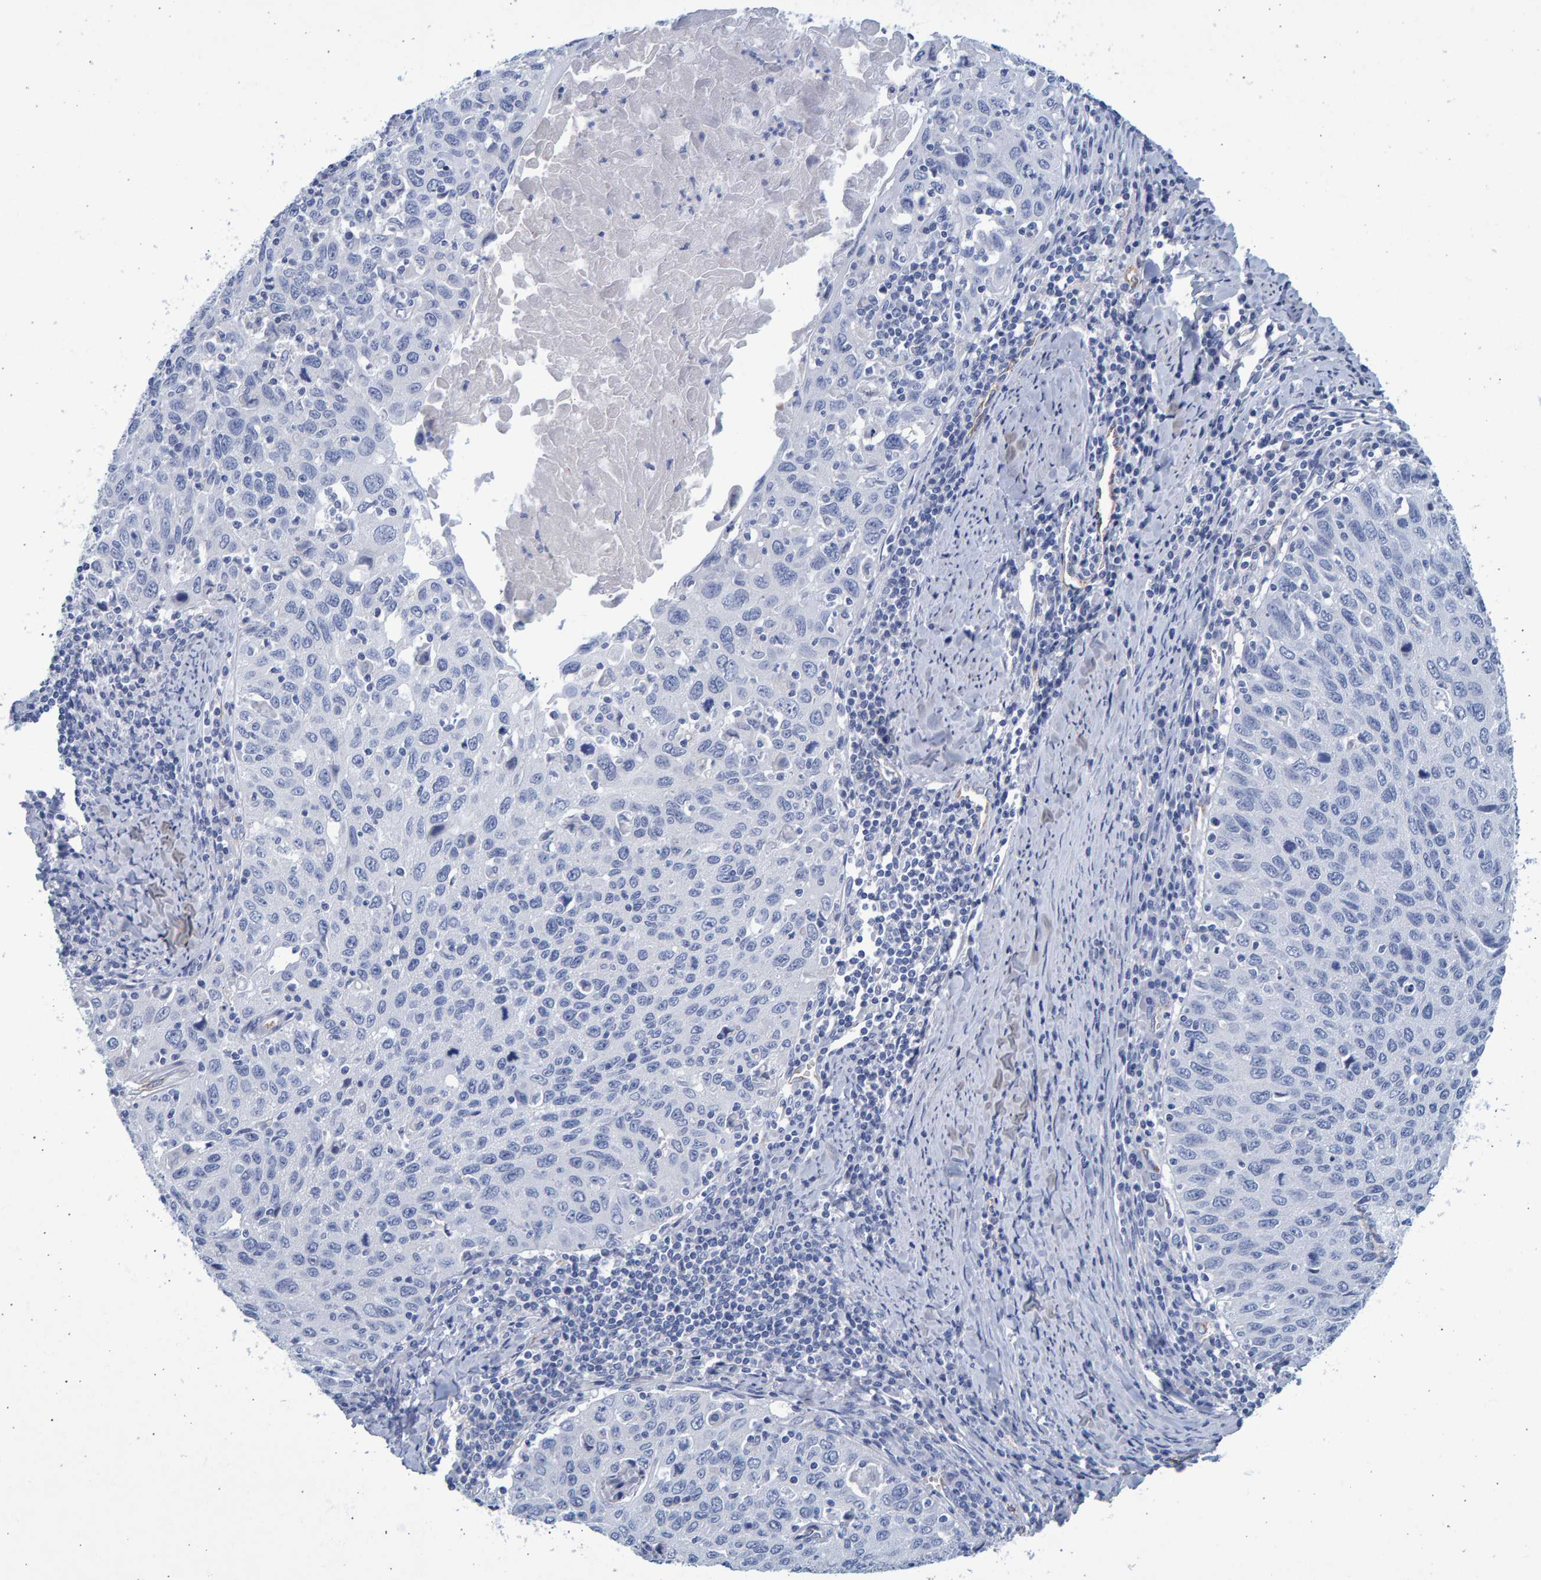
{"staining": {"intensity": "negative", "quantity": "none", "location": "none"}, "tissue": "cervical cancer", "cell_type": "Tumor cells", "image_type": "cancer", "snomed": [{"axis": "morphology", "description": "Squamous cell carcinoma, NOS"}, {"axis": "topography", "description": "Cervix"}], "caption": "Immunohistochemical staining of squamous cell carcinoma (cervical) shows no significant staining in tumor cells.", "gene": "SLC34A3", "patient": {"sex": "female", "age": 53}}